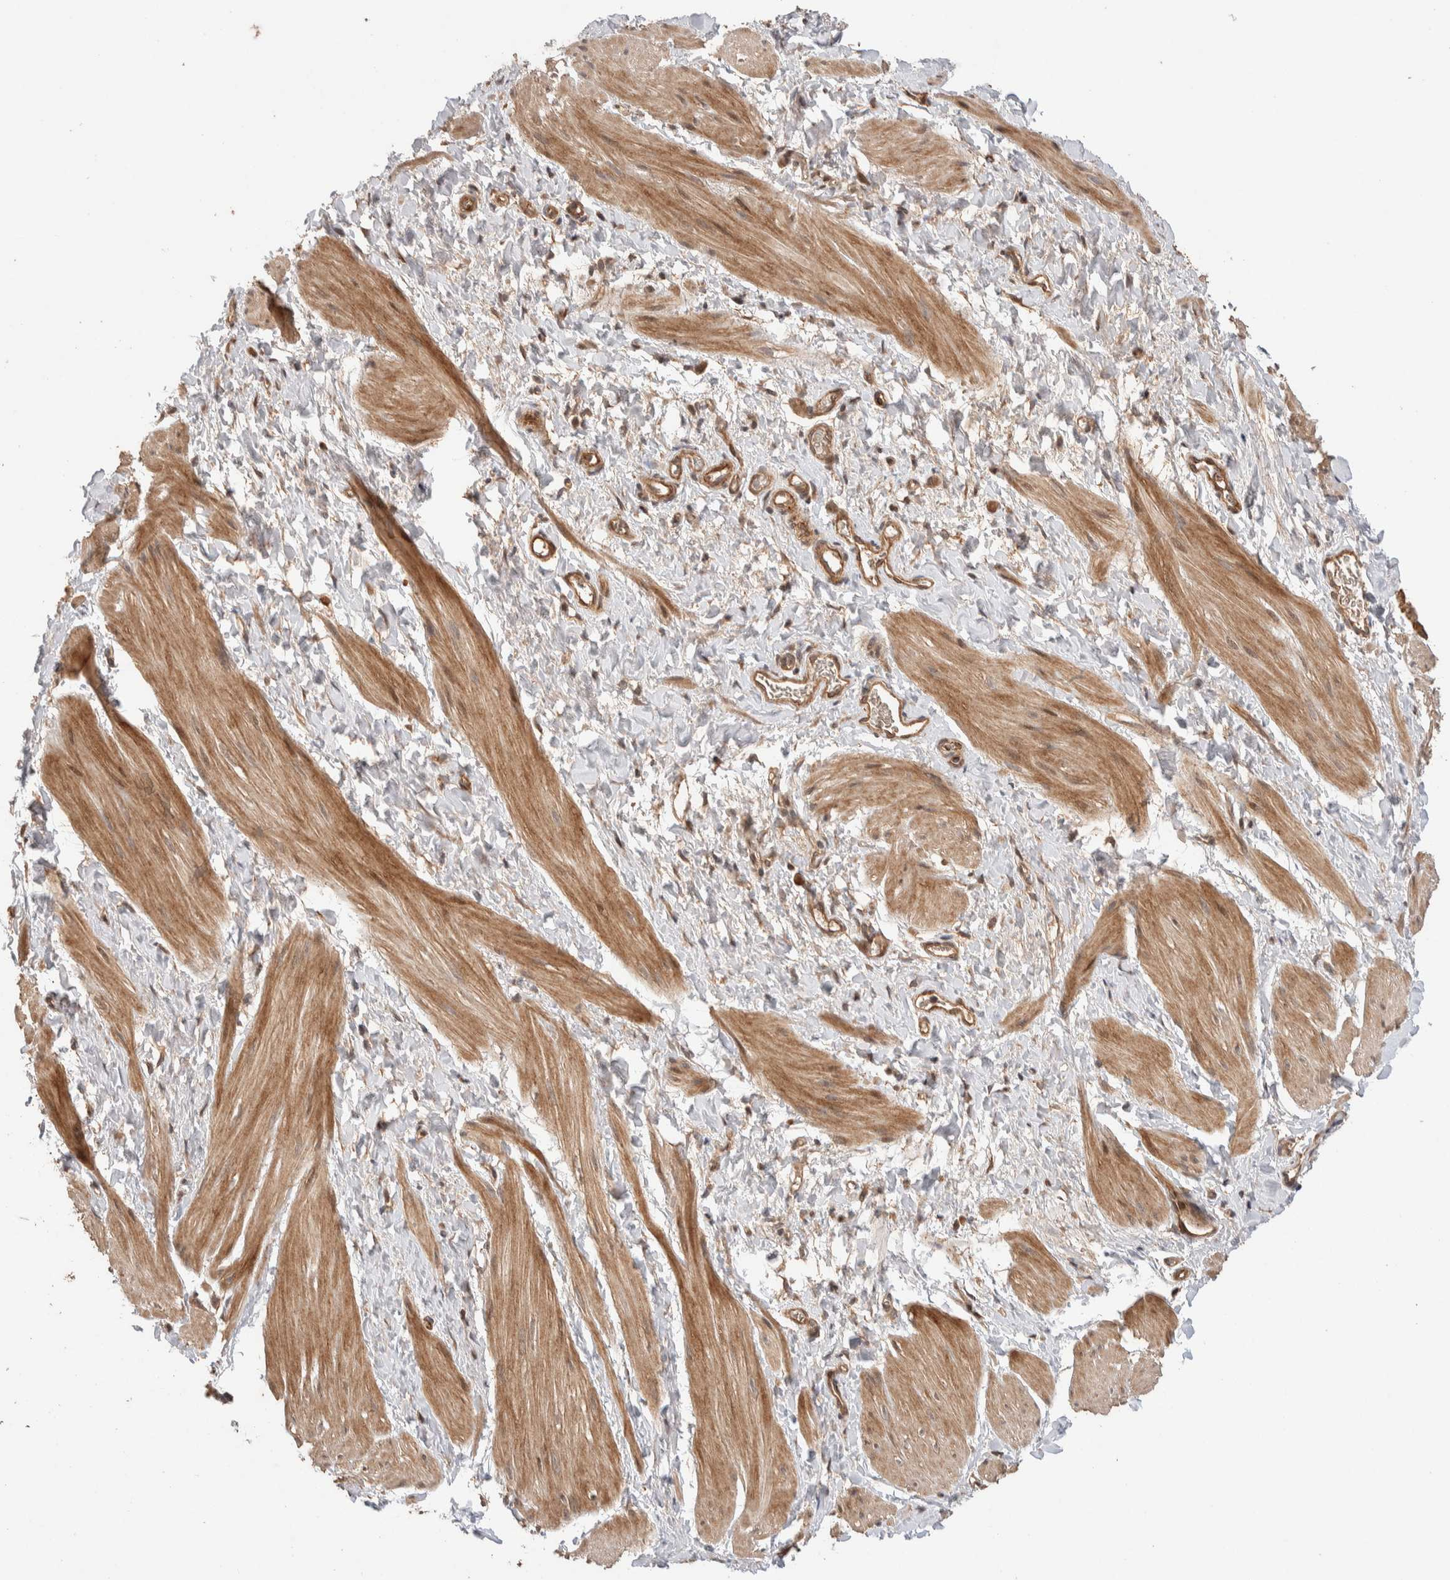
{"staining": {"intensity": "moderate", "quantity": "25%-75%", "location": "cytoplasmic/membranous"}, "tissue": "smooth muscle", "cell_type": "Smooth muscle cells", "image_type": "normal", "snomed": [{"axis": "morphology", "description": "Normal tissue, NOS"}, {"axis": "topography", "description": "Smooth muscle"}], "caption": "IHC (DAB) staining of unremarkable smooth muscle displays moderate cytoplasmic/membranous protein expression in about 25%-75% of smooth muscle cells.", "gene": "PRDM15", "patient": {"sex": "male", "age": 16}}